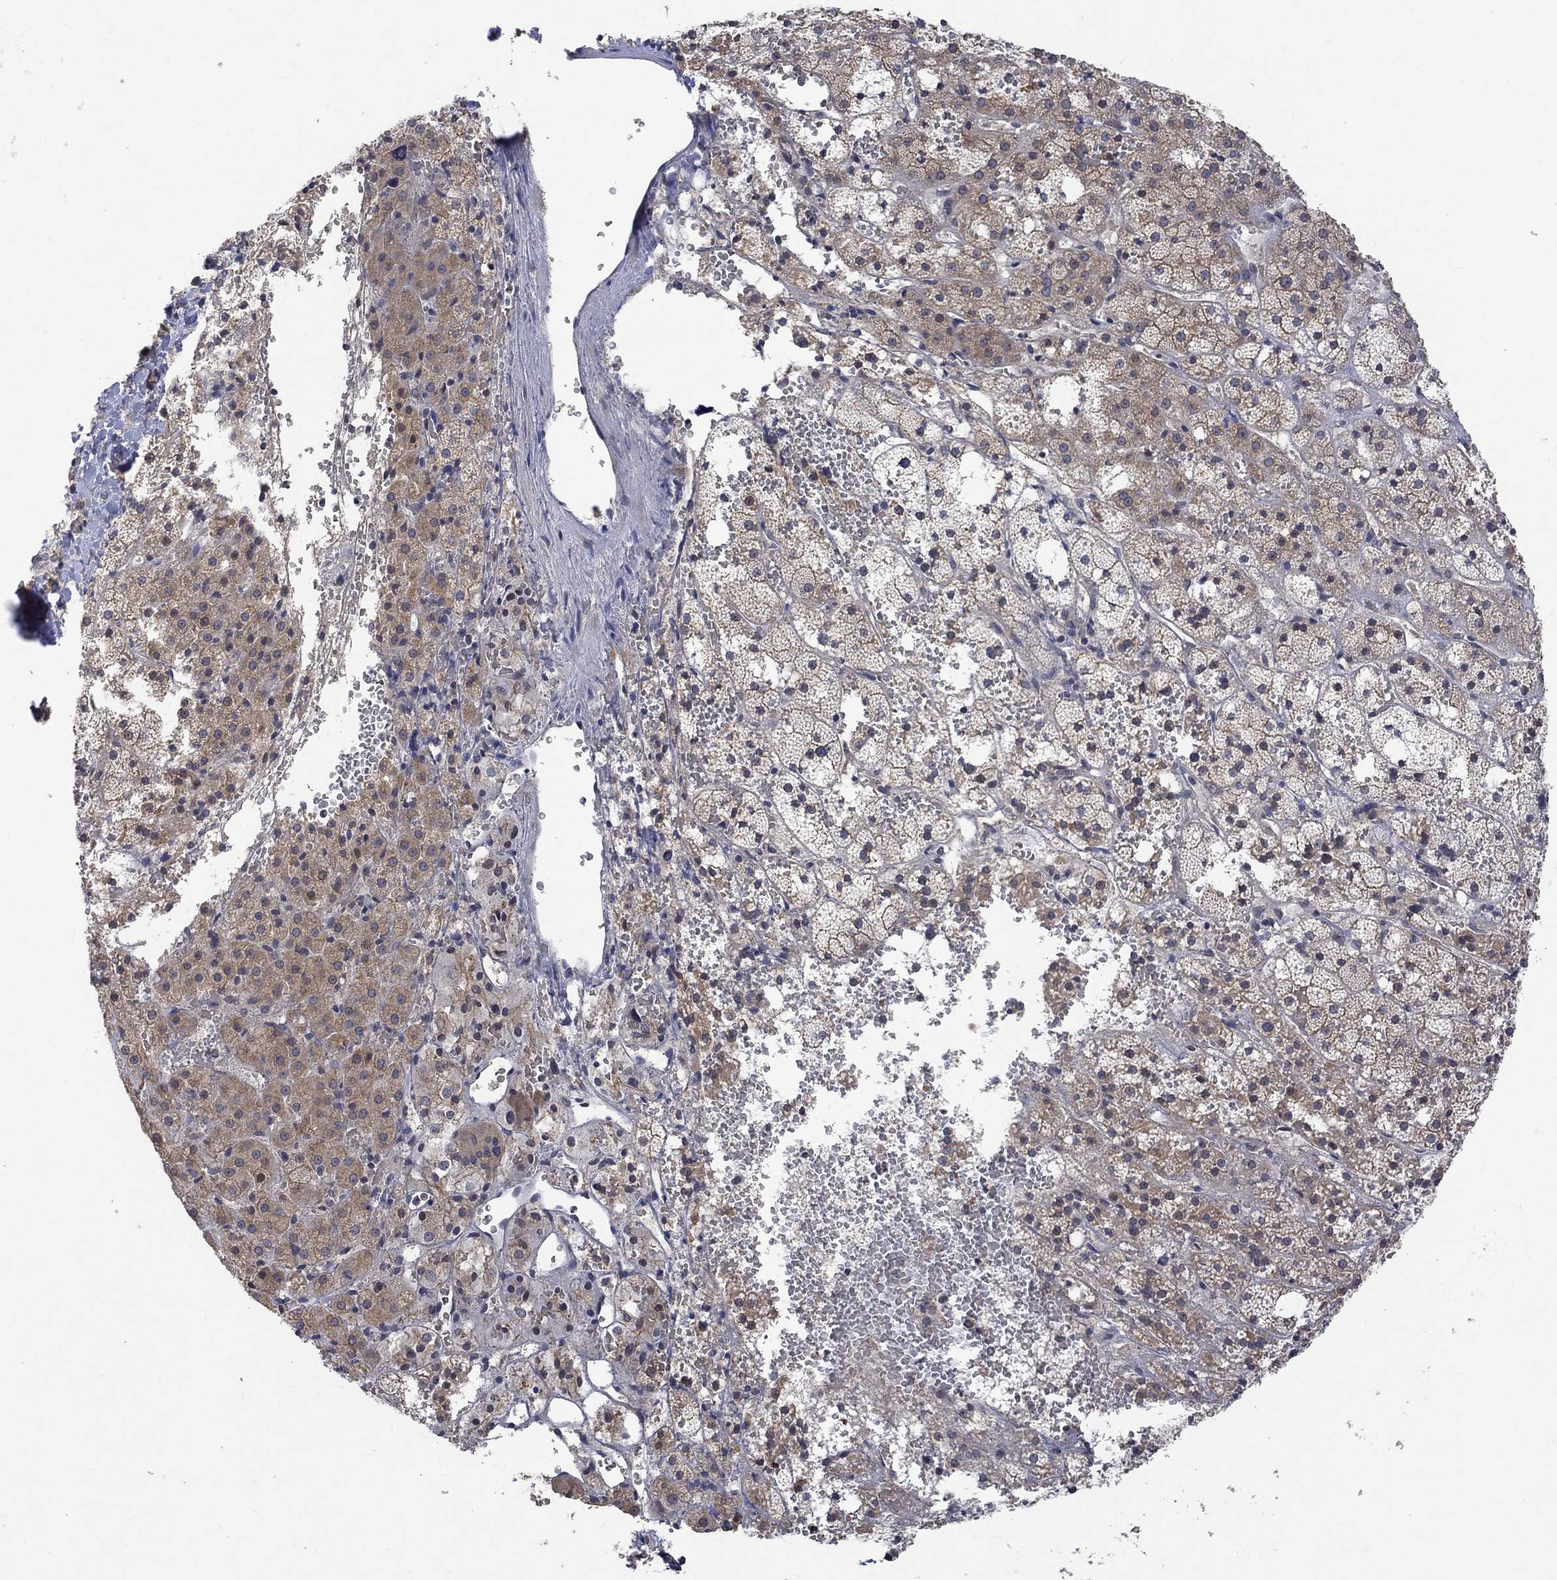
{"staining": {"intensity": "moderate", "quantity": "<25%", "location": "cytoplasmic/membranous"}, "tissue": "adrenal gland", "cell_type": "Glandular cells", "image_type": "normal", "snomed": [{"axis": "morphology", "description": "Normal tissue, NOS"}, {"axis": "topography", "description": "Adrenal gland"}], "caption": "Brown immunohistochemical staining in benign human adrenal gland reveals moderate cytoplasmic/membranous staining in approximately <25% of glandular cells. (brown staining indicates protein expression, while blue staining denotes nuclei).", "gene": "GRIN2D", "patient": {"sex": "male", "age": 53}}